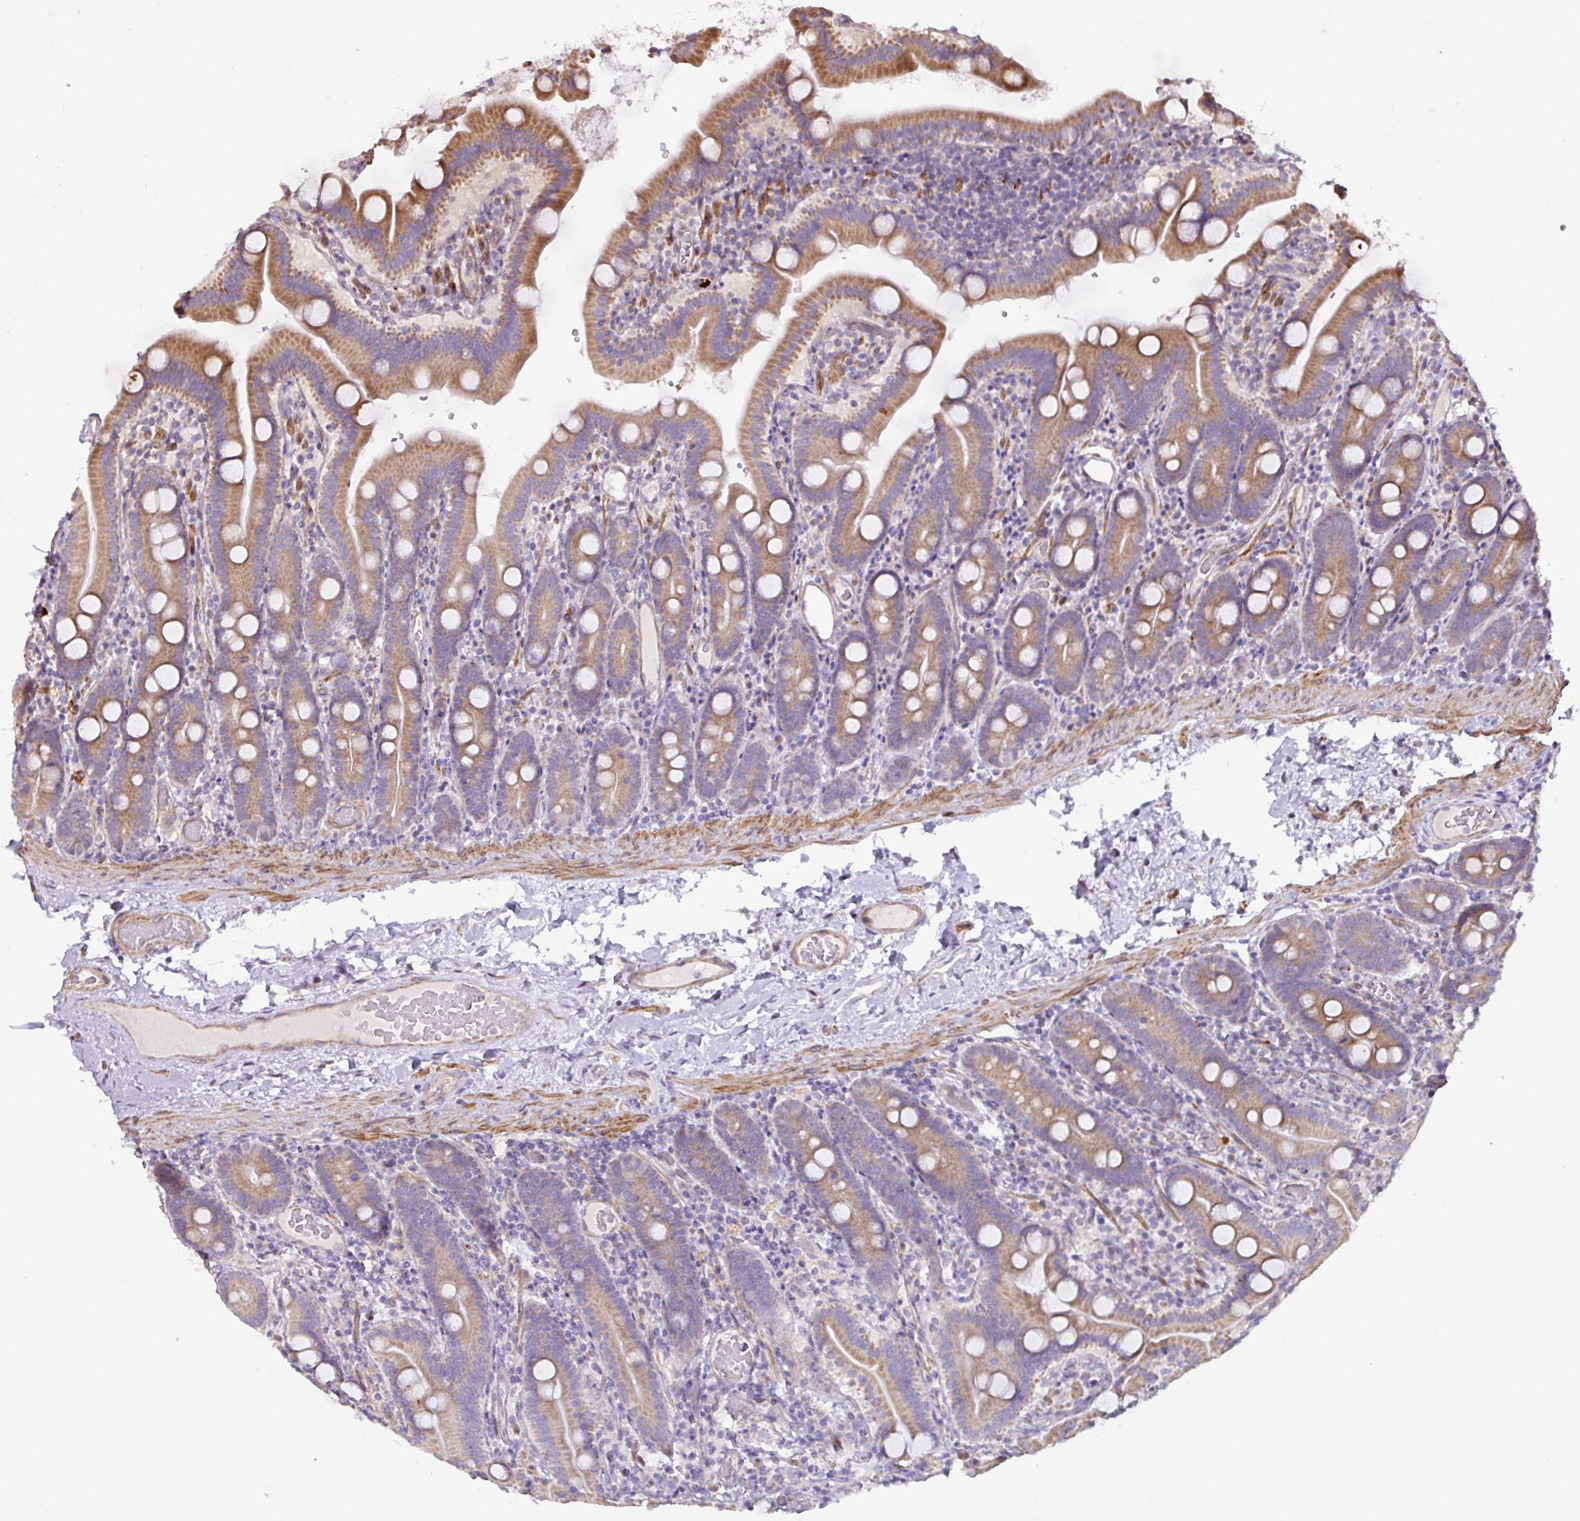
{"staining": {"intensity": "moderate", "quantity": ">75%", "location": "cytoplasmic/membranous"}, "tissue": "duodenum", "cell_type": "Glandular cells", "image_type": "normal", "snomed": [{"axis": "morphology", "description": "Normal tissue, NOS"}, {"axis": "topography", "description": "Duodenum"}], "caption": "A medium amount of moderate cytoplasmic/membranous expression is present in about >75% of glandular cells in unremarkable duodenum.", "gene": "MRRF", "patient": {"sex": "male", "age": 55}}